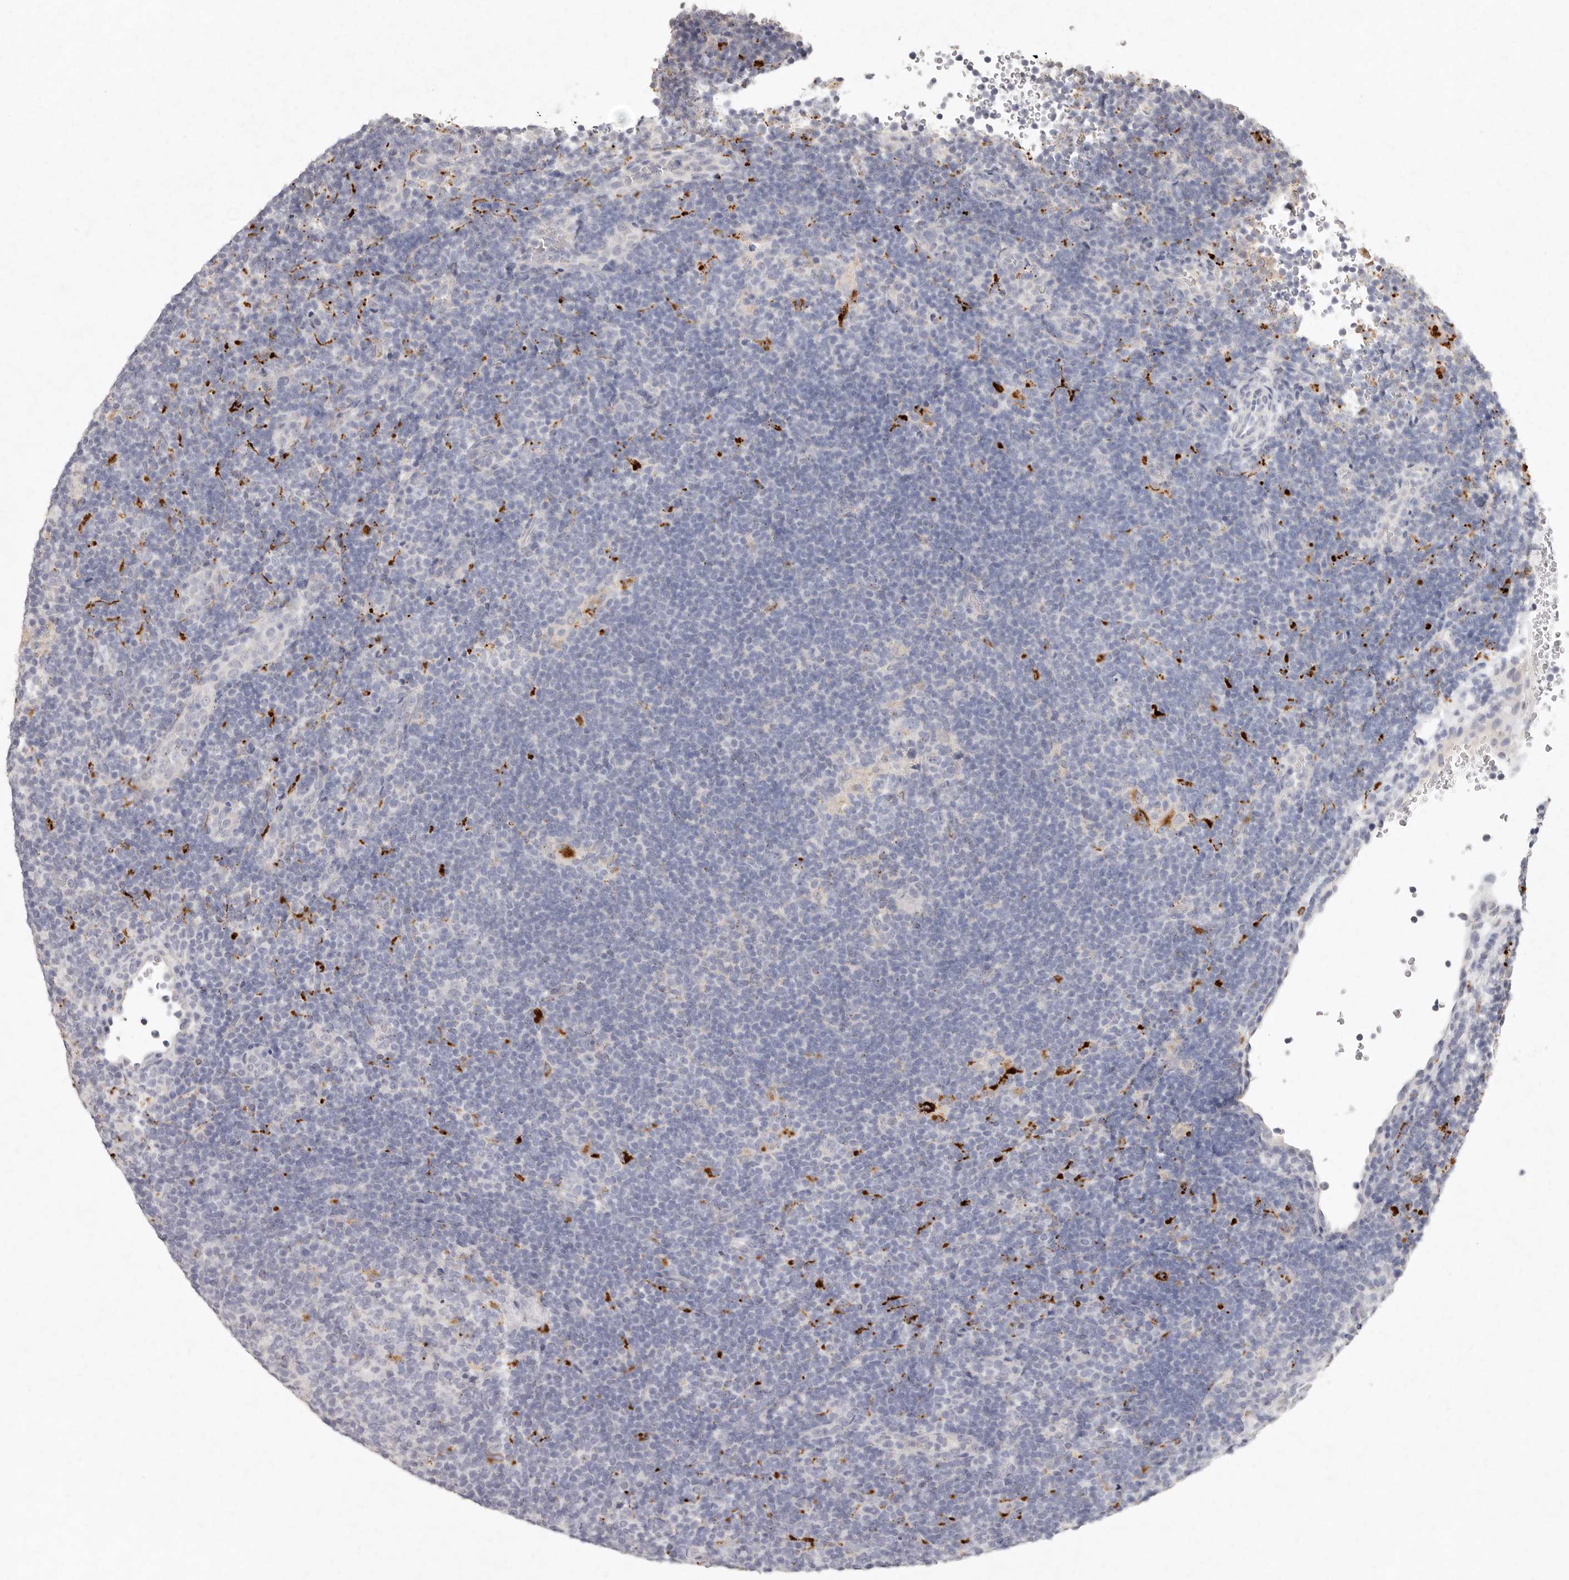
{"staining": {"intensity": "negative", "quantity": "none", "location": "none"}, "tissue": "lymphoma", "cell_type": "Tumor cells", "image_type": "cancer", "snomed": [{"axis": "morphology", "description": "Hodgkin's disease, NOS"}, {"axis": "topography", "description": "Lymph node"}], "caption": "IHC of Hodgkin's disease reveals no expression in tumor cells.", "gene": "FAM185A", "patient": {"sex": "female", "age": 57}}